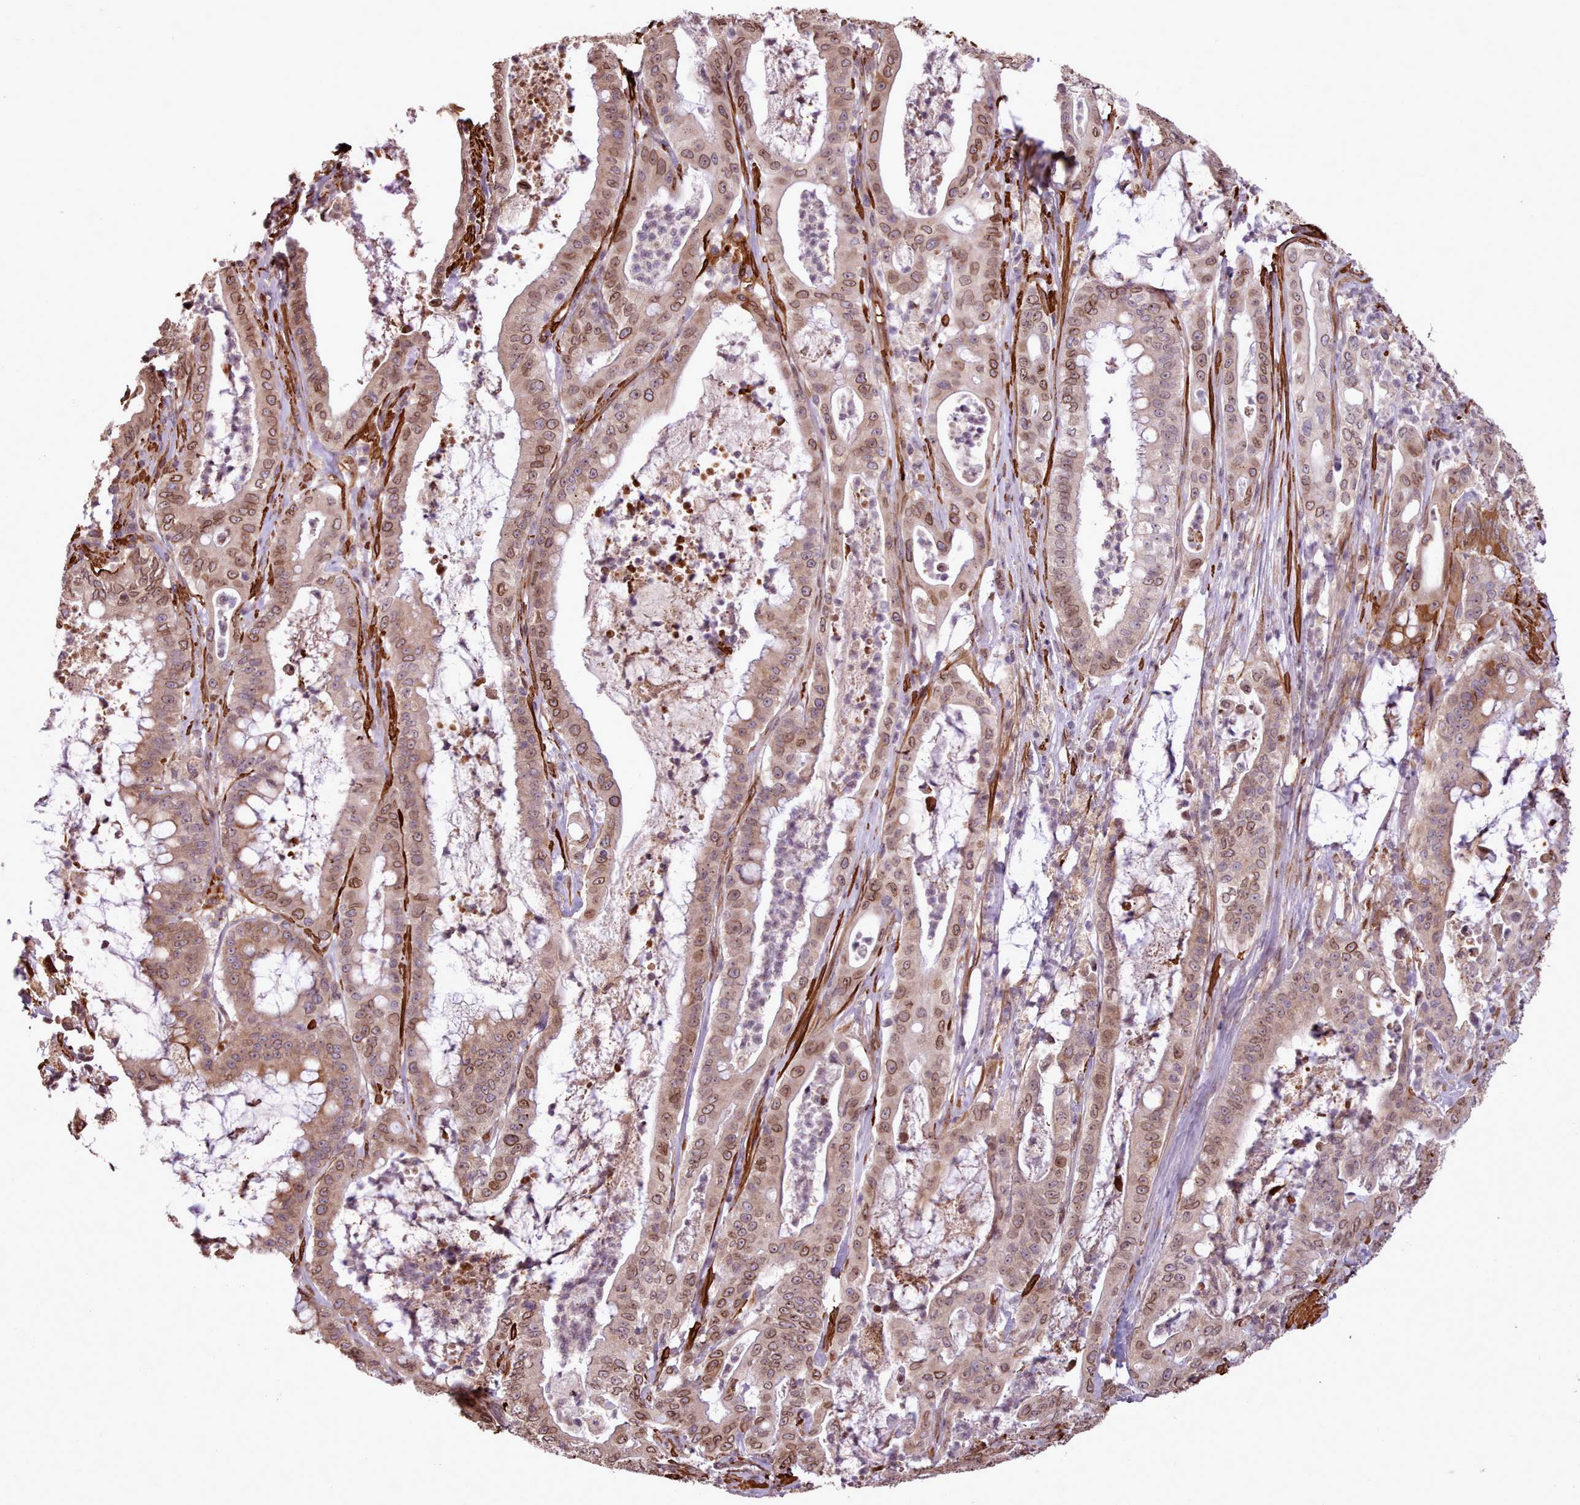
{"staining": {"intensity": "moderate", "quantity": ">75%", "location": "cytoplasmic/membranous,nuclear"}, "tissue": "pancreatic cancer", "cell_type": "Tumor cells", "image_type": "cancer", "snomed": [{"axis": "morphology", "description": "Adenocarcinoma, NOS"}, {"axis": "topography", "description": "Pancreas"}], "caption": "Protein staining by immunohistochemistry reveals moderate cytoplasmic/membranous and nuclear positivity in approximately >75% of tumor cells in pancreatic cancer (adenocarcinoma). The protein of interest is stained brown, and the nuclei are stained in blue (DAB (3,3'-diaminobenzidine) IHC with brightfield microscopy, high magnification).", "gene": "CABP1", "patient": {"sex": "male", "age": 71}}